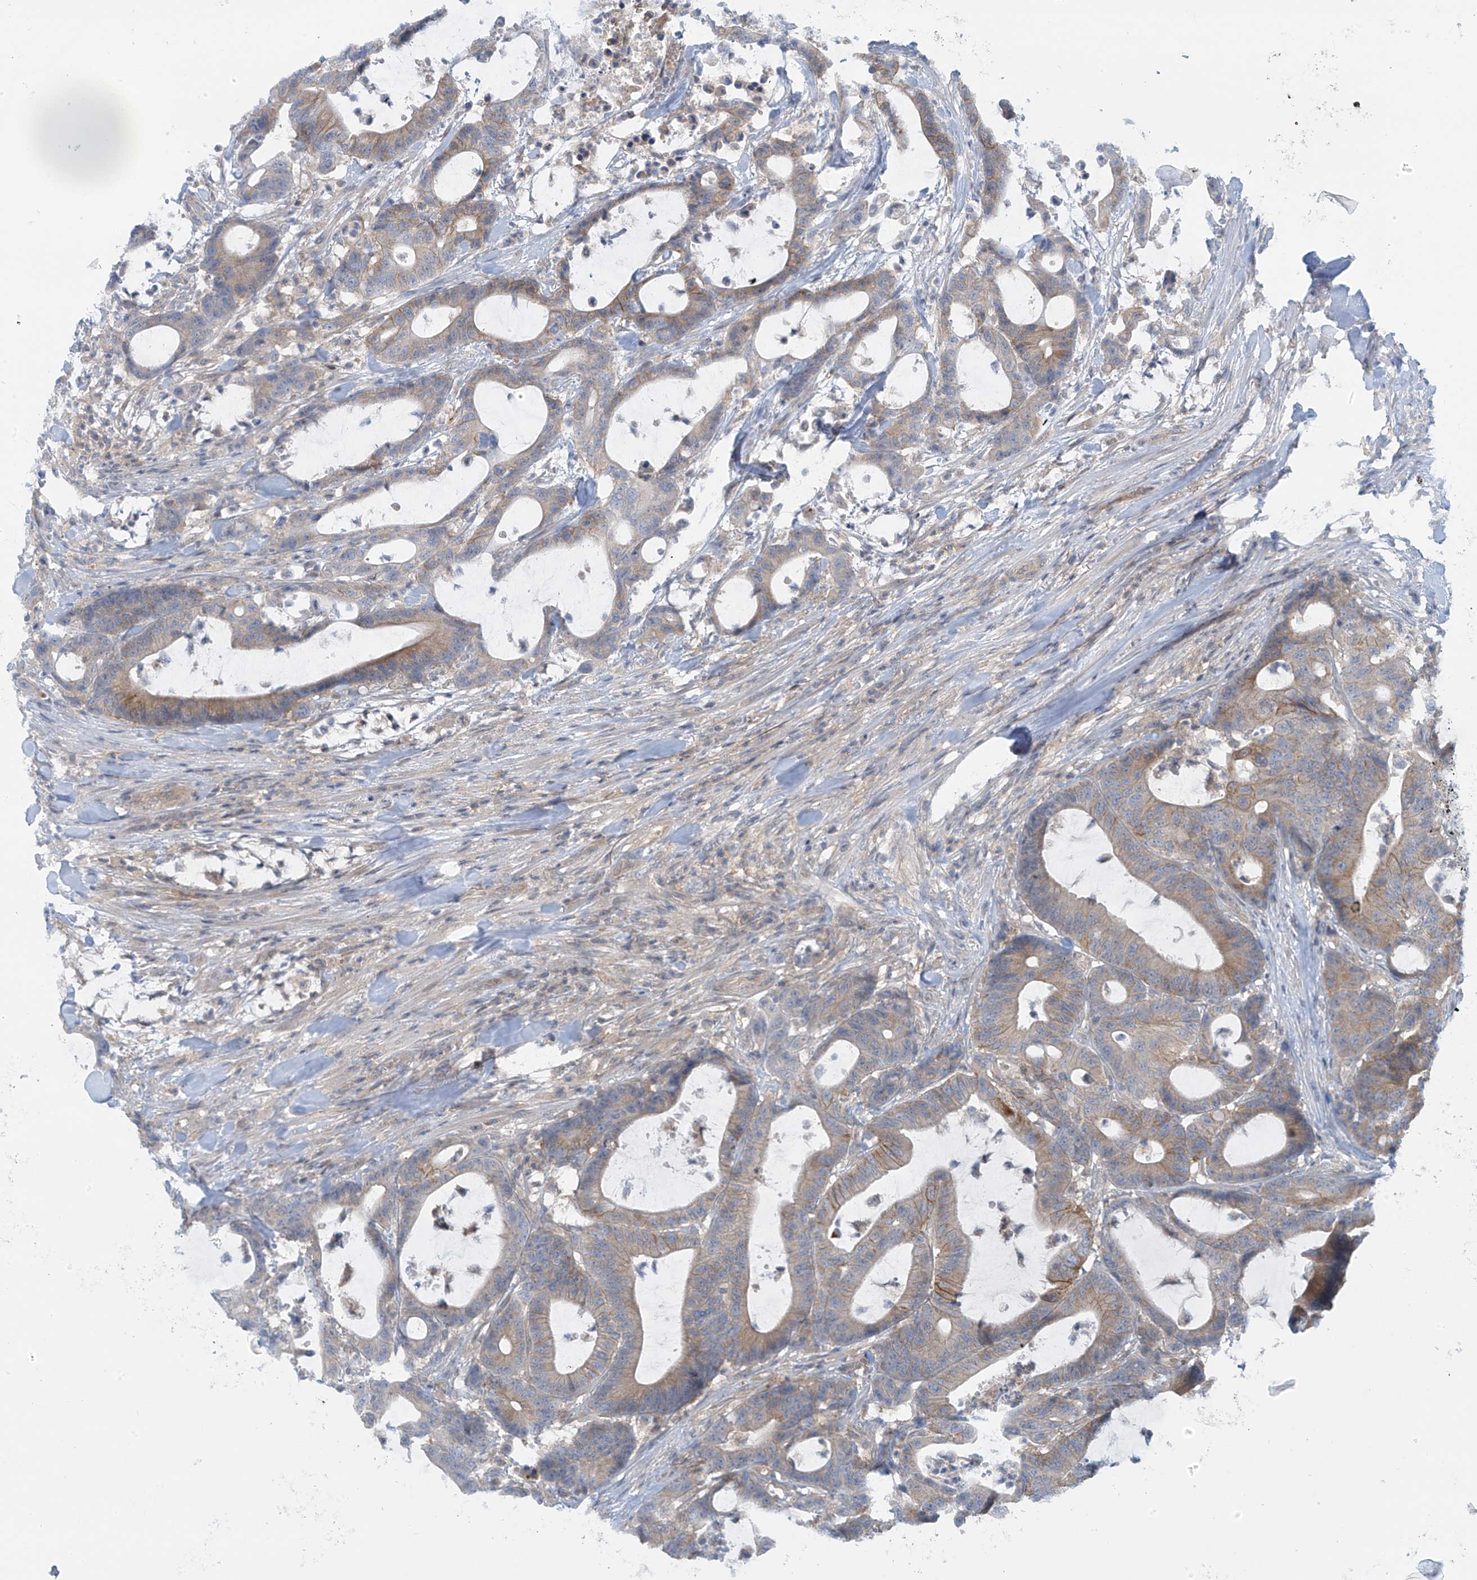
{"staining": {"intensity": "moderate", "quantity": "25%-75%", "location": "cytoplasmic/membranous"}, "tissue": "colorectal cancer", "cell_type": "Tumor cells", "image_type": "cancer", "snomed": [{"axis": "morphology", "description": "Adenocarcinoma, NOS"}, {"axis": "topography", "description": "Colon"}], "caption": "Colorectal cancer (adenocarcinoma) stained for a protein exhibits moderate cytoplasmic/membranous positivity in tumor cells. (IHC, brightfield microscopy, high magnification).", "gene": "FSD1L", "patient": {"sex": "female", "age": 84}}